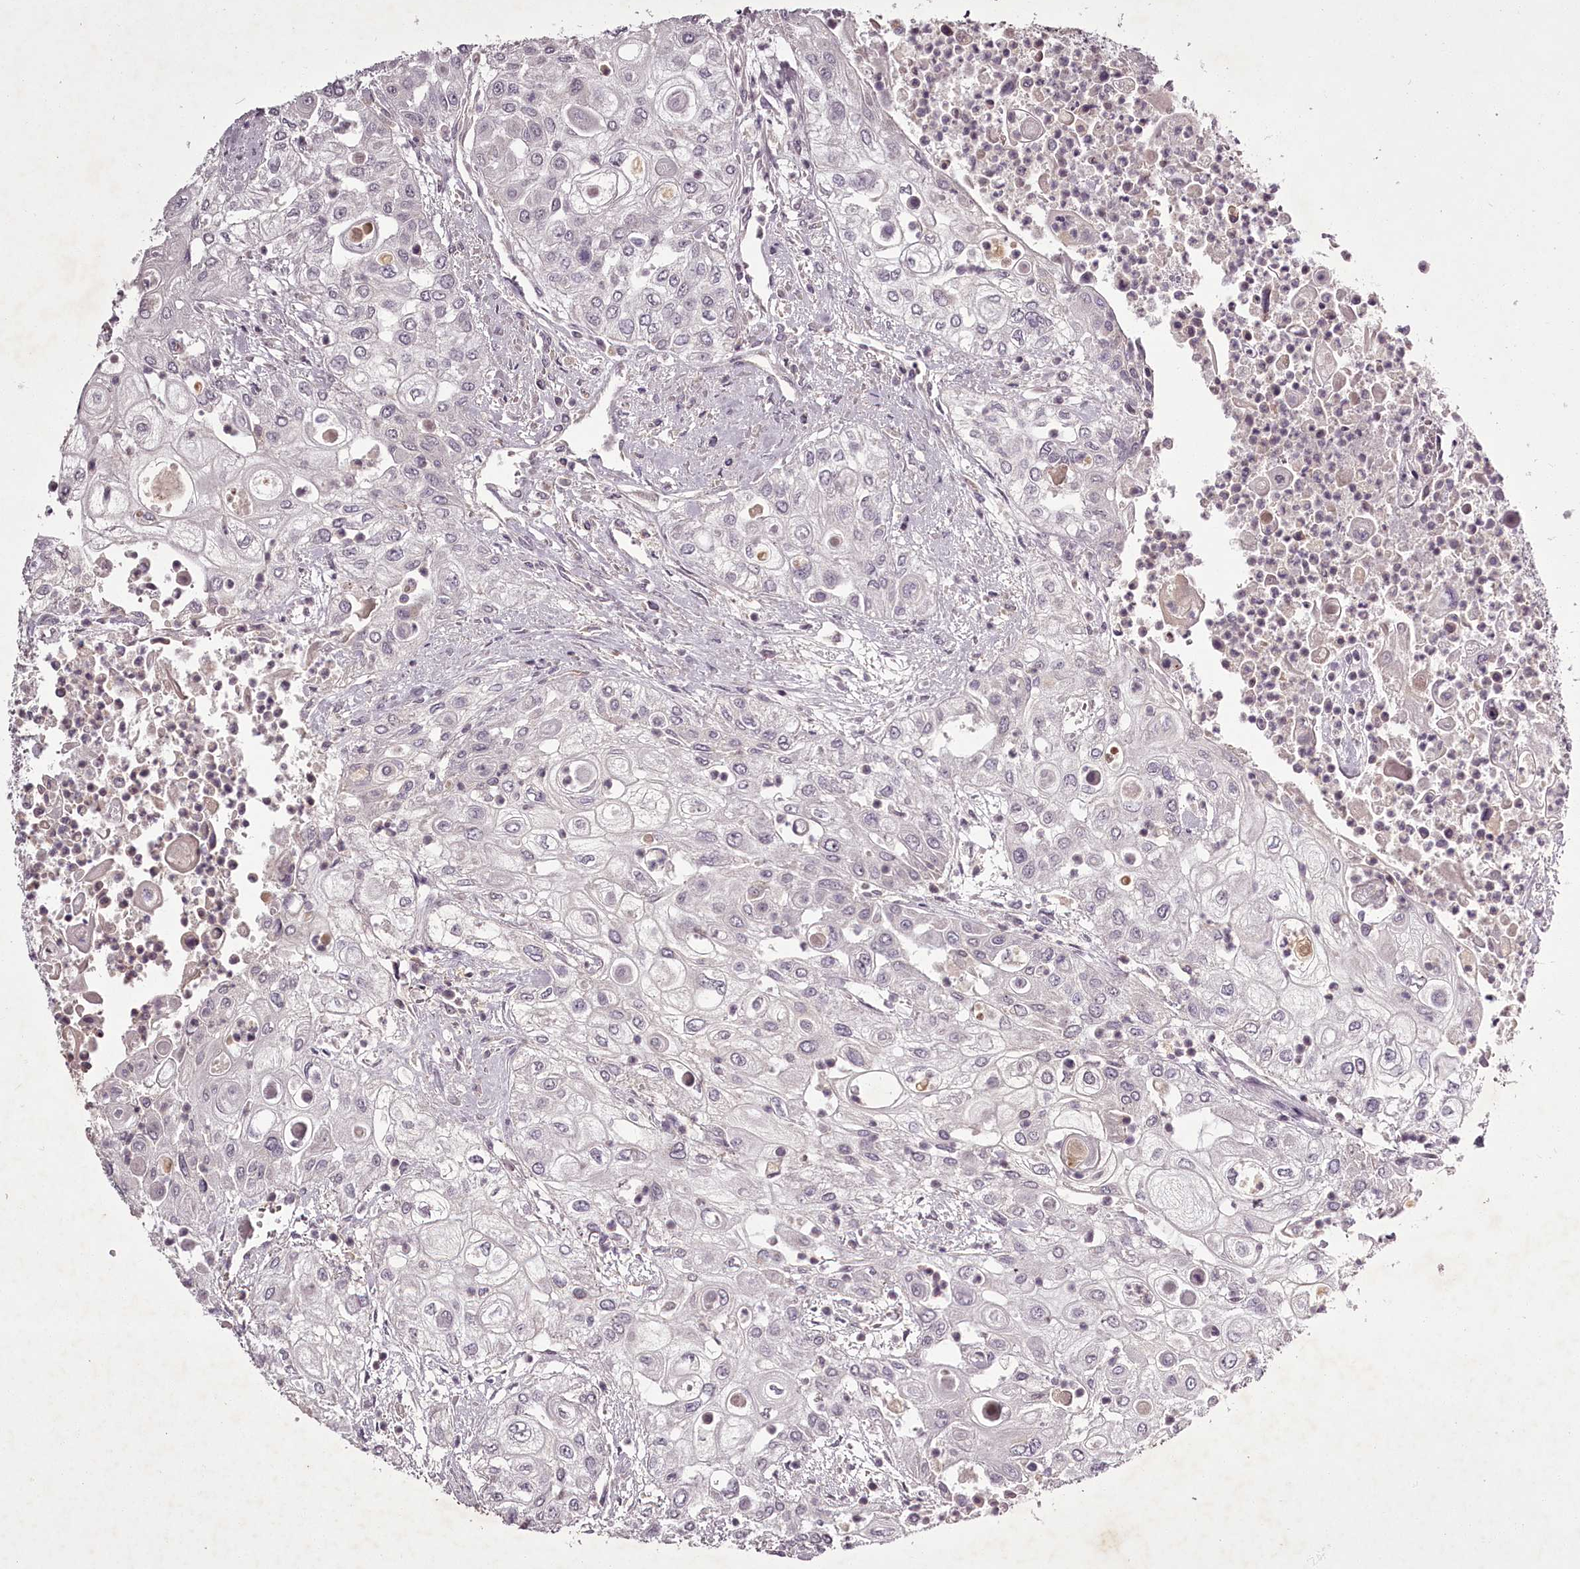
{"staining": {"intensity": "negative", "quantity": "none", "location": "none"}, "tissue": "urothelial cancer", "cell_type": "Tumor cells", "image_type": "cancer", "snomed": [{"axis": "morphology", "description": "Urothelial carcinoma, High grade"}, {"axis": "topography", "description": "Urinary bladder"}], "caption": "This is an immunohistochemistry image of human urothelial cancer. There is no expression in tumor cells.", "gene": "RBMXL2", "patient": {"sex": "female", "age": 79}}